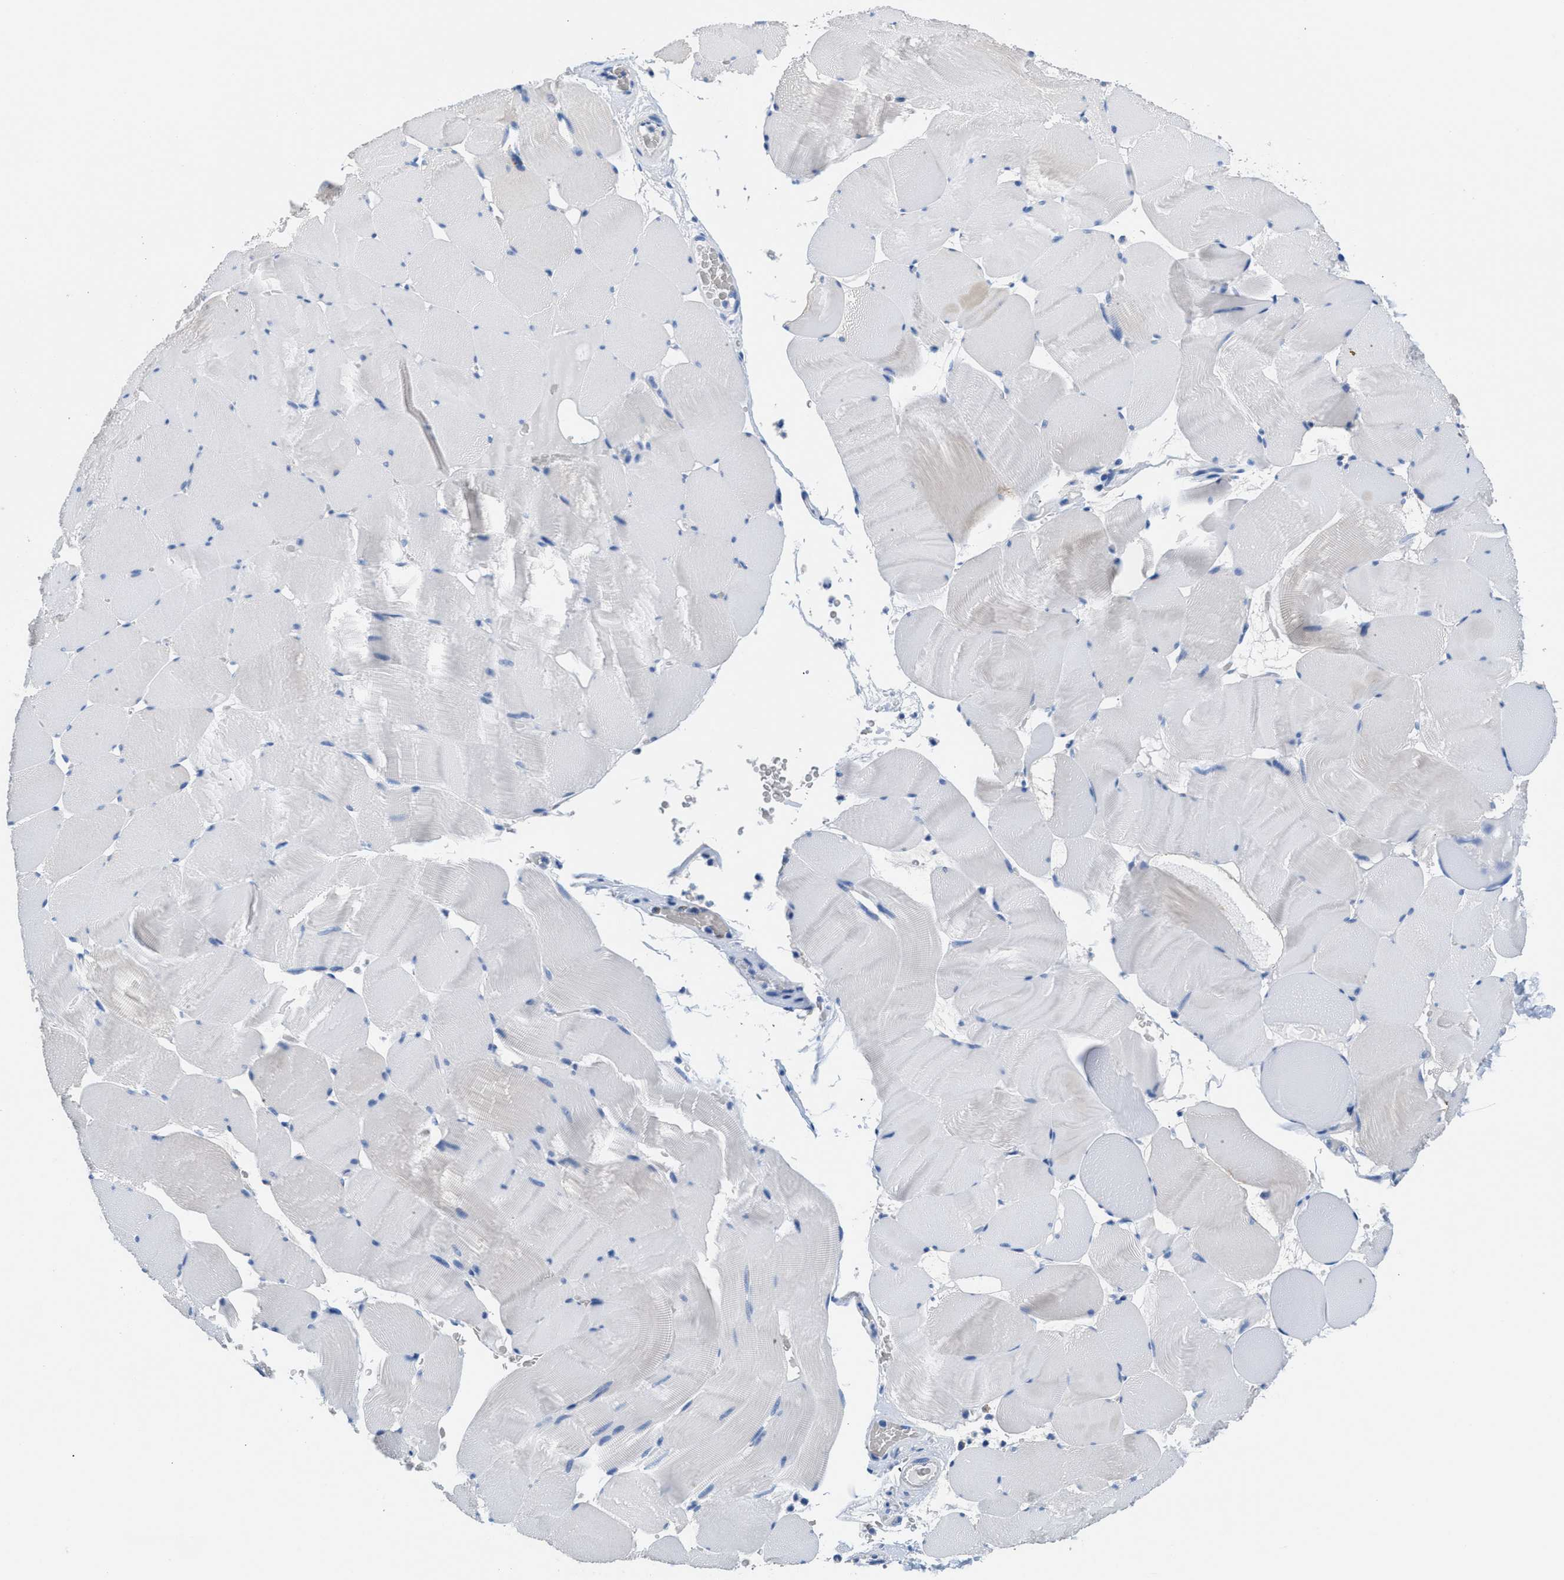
{"staining": {"intensity": "negative", "quantity": "none", "location": "none"}, "tissue": "skeletal muscle", "cell_type": "Myocytes", "image_type": "normal", "snomed": [{"axis": "morphology", "description": "Normal tissue, NOS"}, {"axis": "topography", "description": "Skeletal muscle"}], "caption": "A high-resolution photomicrograph shows IHC staining of normal skeletal muscle, which exhibits no significant expression in myocytes.", "gene": "SLFN13", "patient": {"sex": "male", "age": 62}}